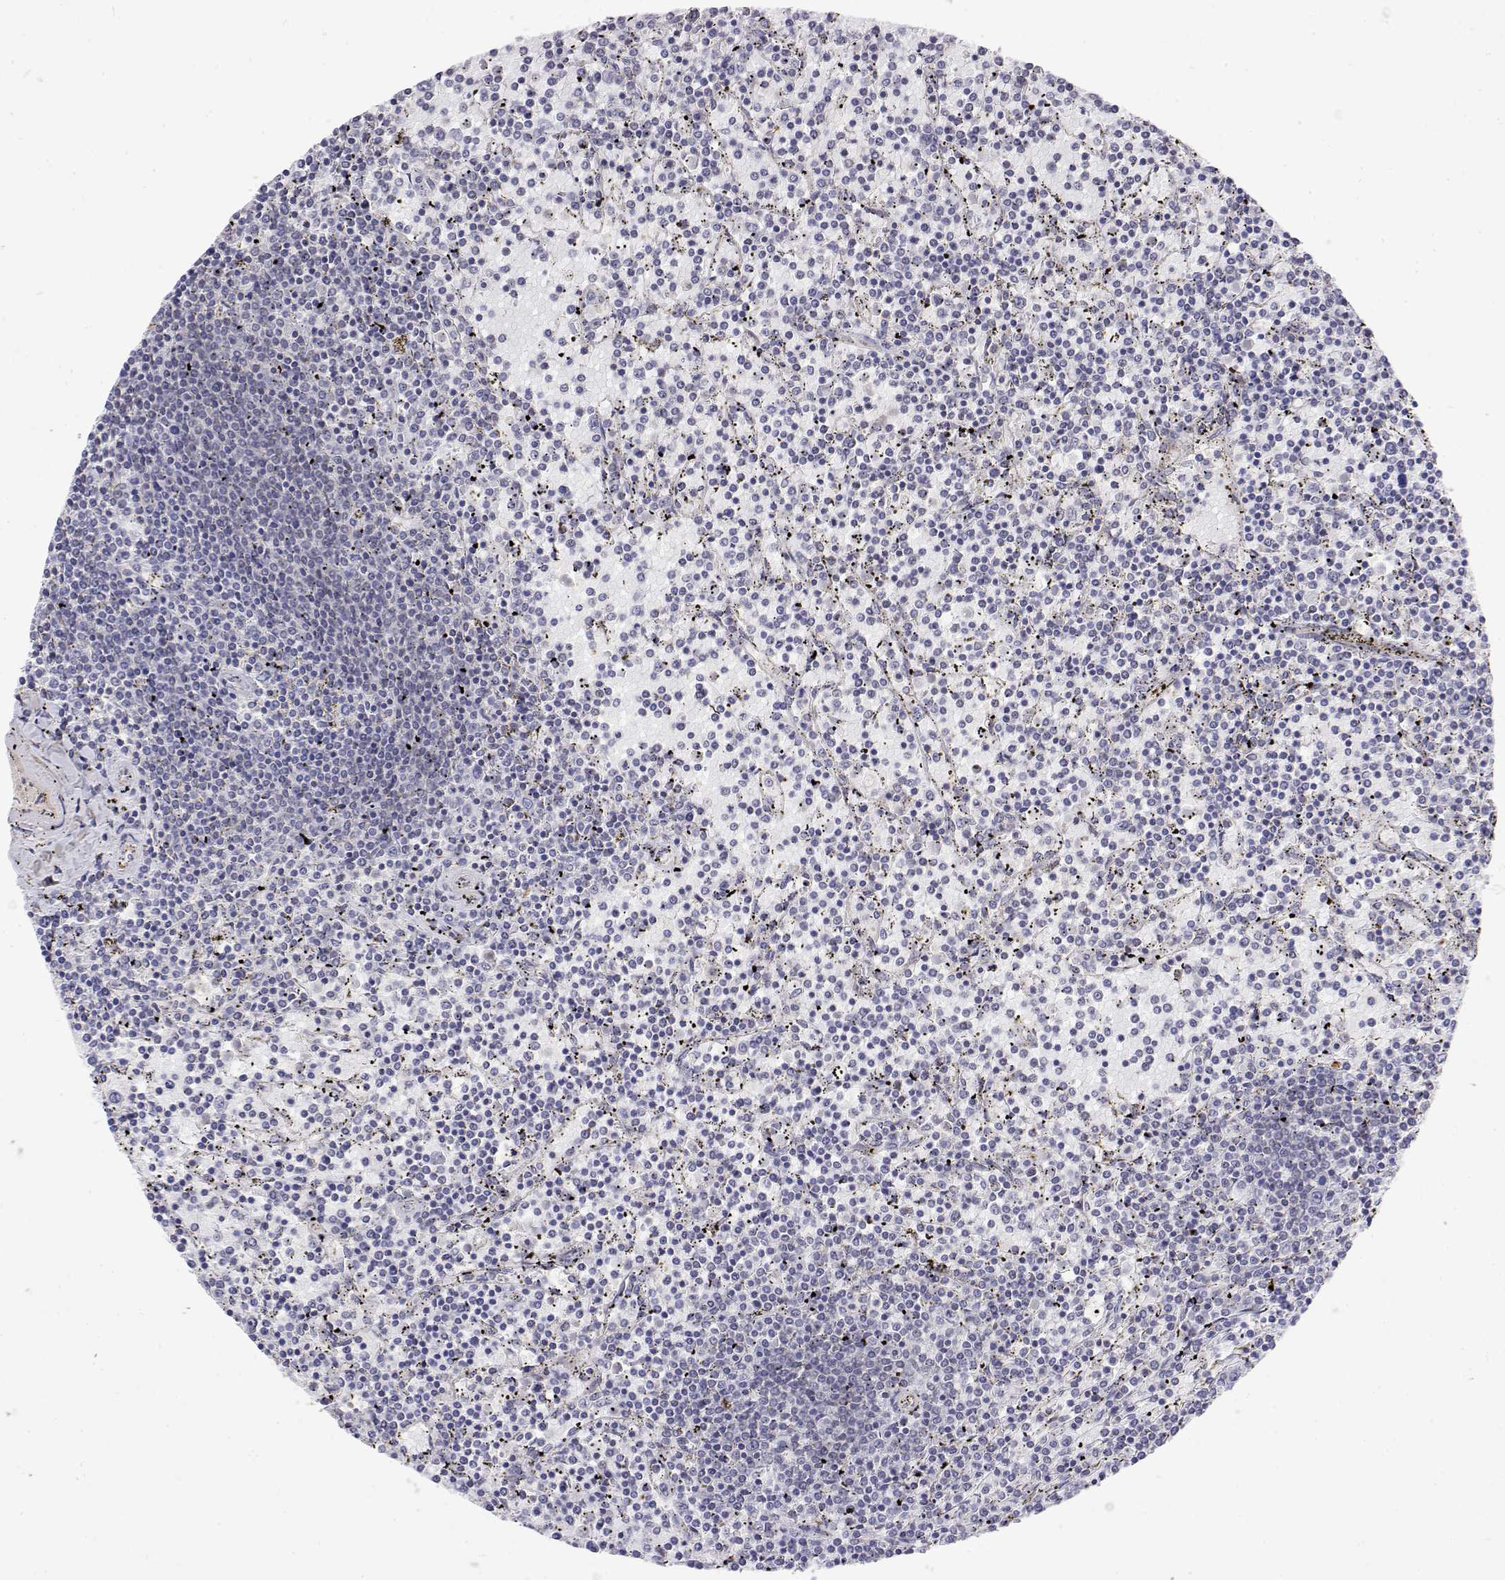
{"staining": {"intensity": "negative", "quantity": "none", "location": "none"}, "tissue": "lymphoma", "cell_type": "Tumor cells", "image_type": "cancer", "snomed": [{"axis": "morphology", "description": "Malignant lymphoma, non-Hodgkin's type, Low grade"}, {"axis": "topography", "description": "Spleen"}], "caption": "An image of human lymphoma is negative for staining in tumor cells. Nuclei are stained in blue.", "gene": "GGACT", "patient": {"sex": "female", "age": 77}}